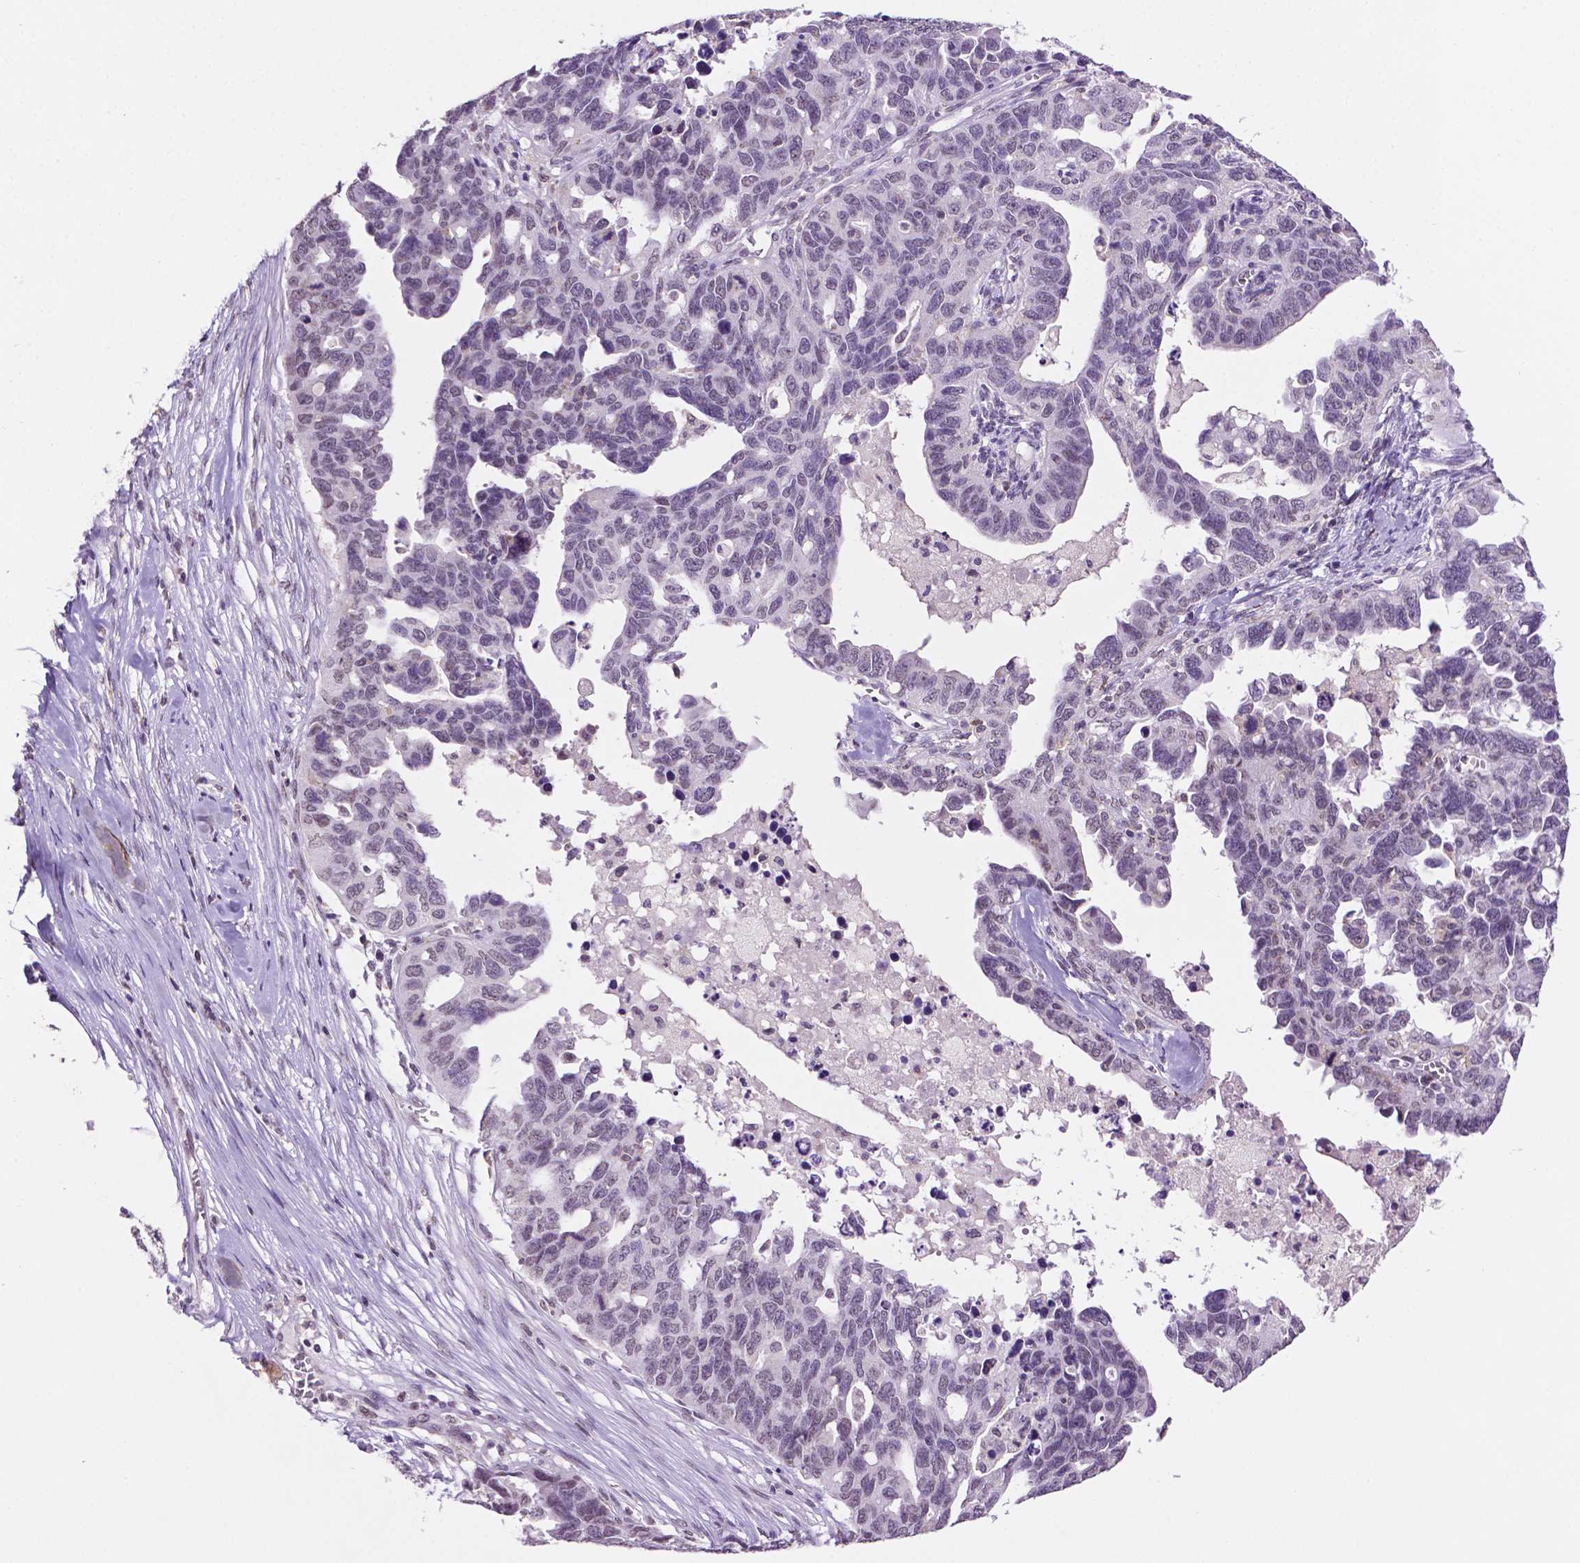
{"staining": {"intensity": "negative", "quantity": "none", "location": "none"}, "tissue": "ovarian cancer", "cell_type": "Tumor cells", "image_type": "cancer", "snomed": [{"axis": "morphology", "description": "Cystadenocarcinoma, serous, NOS"}, {"axis": "topography", "description": "Ovary"}], "caption": "Immunohistochemistry (IHC) of human ovarian cancer (serous cystadenocarcinoma) shows no expression in tumor cells. Brightfield microscopy of immunohistochemistry (IHC) stained with DAB (brown) and hematoxylin (blue), captured at high magnification.", "gene": "PTPN6", "patient": {"sex": "female", "age": 69}}